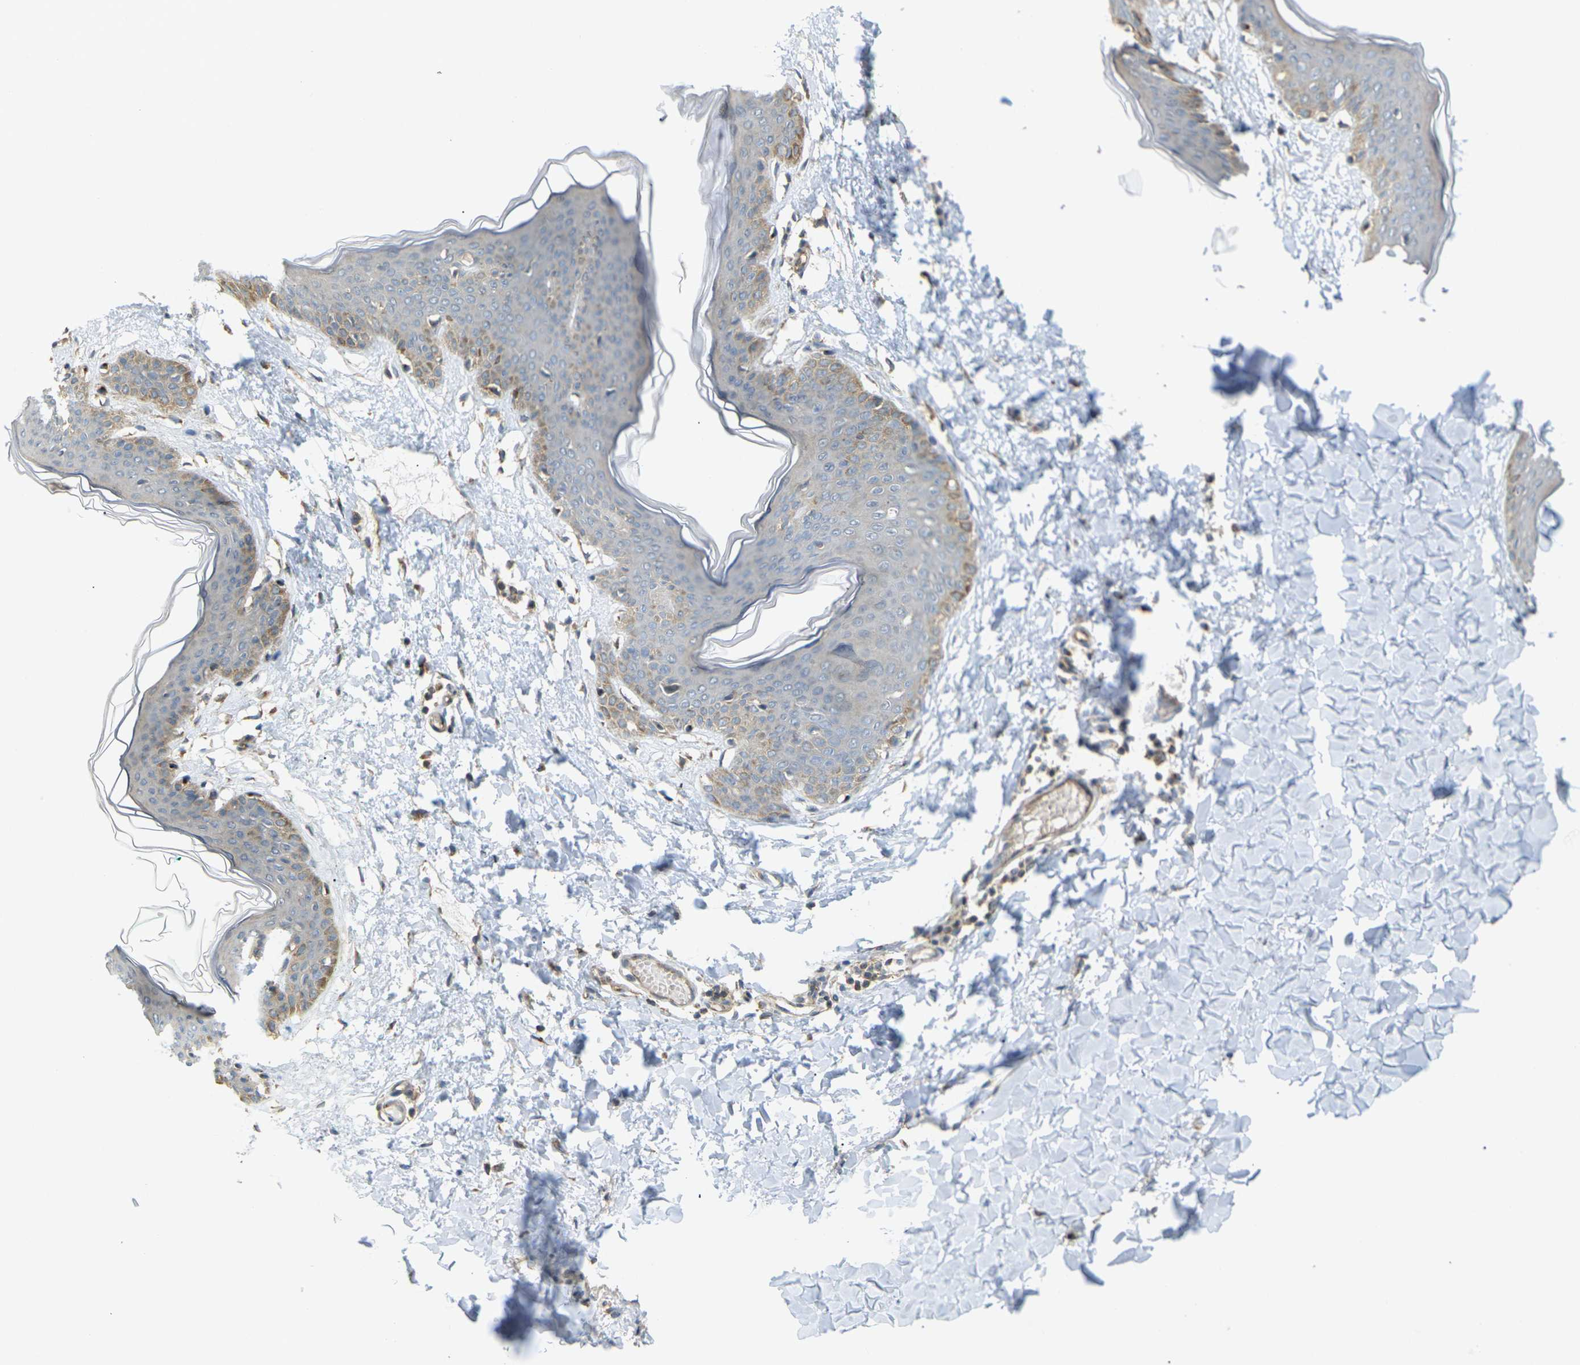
{"staining": {"intensity": "moderate", "quantity": ">75%", "location": "cytoplasmic/membranous"}, "tissue": "skin", "cell_type": "Fibroblasts", "image_type": "normal", "snomed": [{"axis": "morphology", "description": "Normal tissue, NOS"}, {"axis": "topography", "description": "Skin"}], "caption": "A brown stain labels moderate cytoplasmic/membranous positivity of a protein in fibroblasts of unremarkable skin.", "gene": "KSR1", "patient": {"sex": "female", "age": 17}}